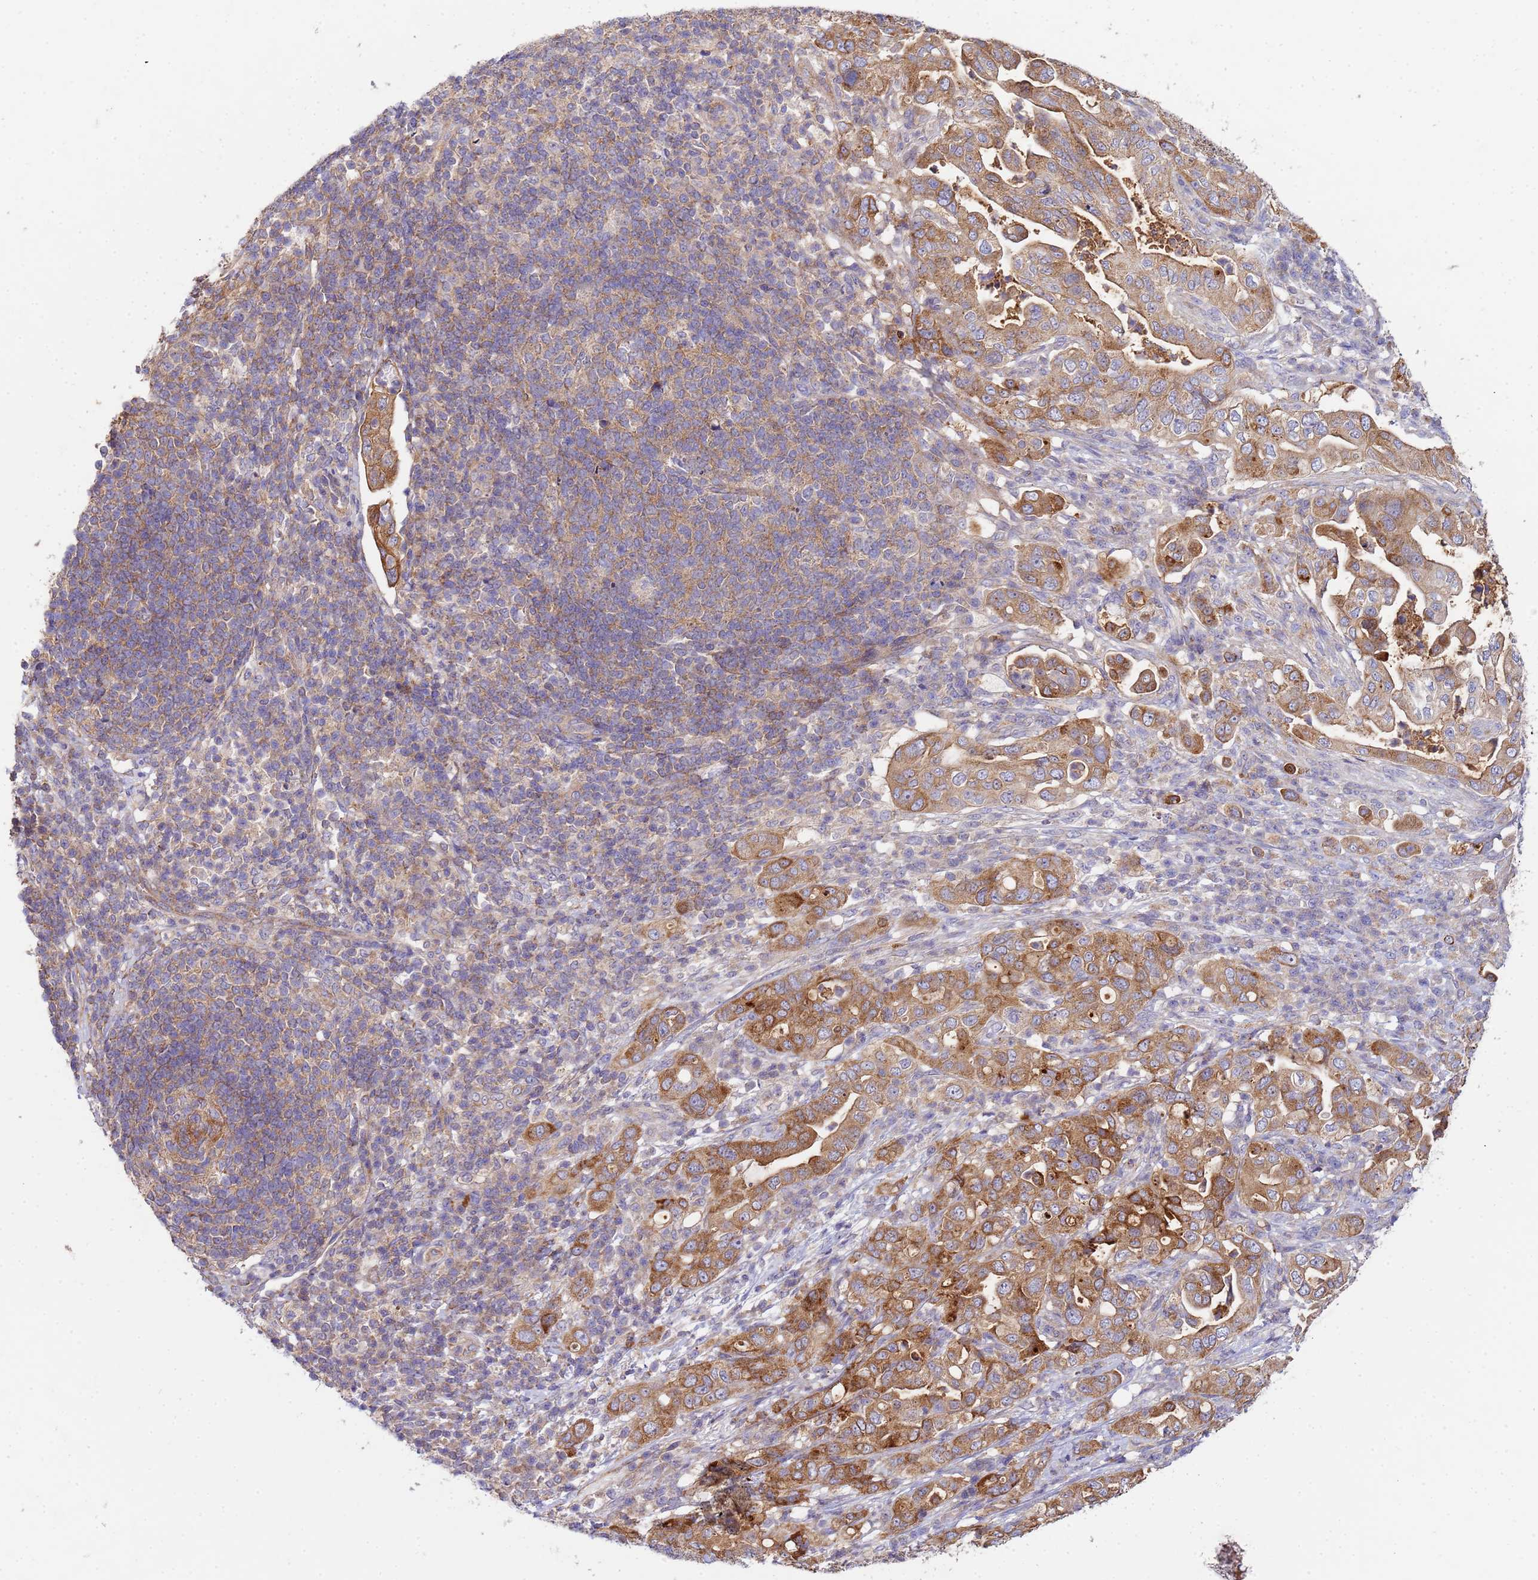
{"staining": {"intensity": "moderate", "quantity": ">75%", "location": "cytoplasmic/membranous"}, "tissue": "pancreatic cancer", "cell_type": "Tumor cells", "image_type": "cancer", "snomed": [{"axis": "morphology", "description": "Normal tissue, NOS"}, {"axis": "morphology", "description": "Adenocarcinoma, NOS"}, {"axis": "topography", "description": "Lymph node"}, {"axis": "topography", "description": "Pancreas"}], "caption": "IHC photomicrograph of neoplastic tissue: human adenocarcinoma (pancreatic) stained using IHC shows medium levels of moderate protein expression localized specifically in the cytoplasmic/membranous of tumor cells, appearing as a cytoplasmic/membranous brown color.", "gene": "CDC34", "patient": {"sex": "female", "age": 67}}